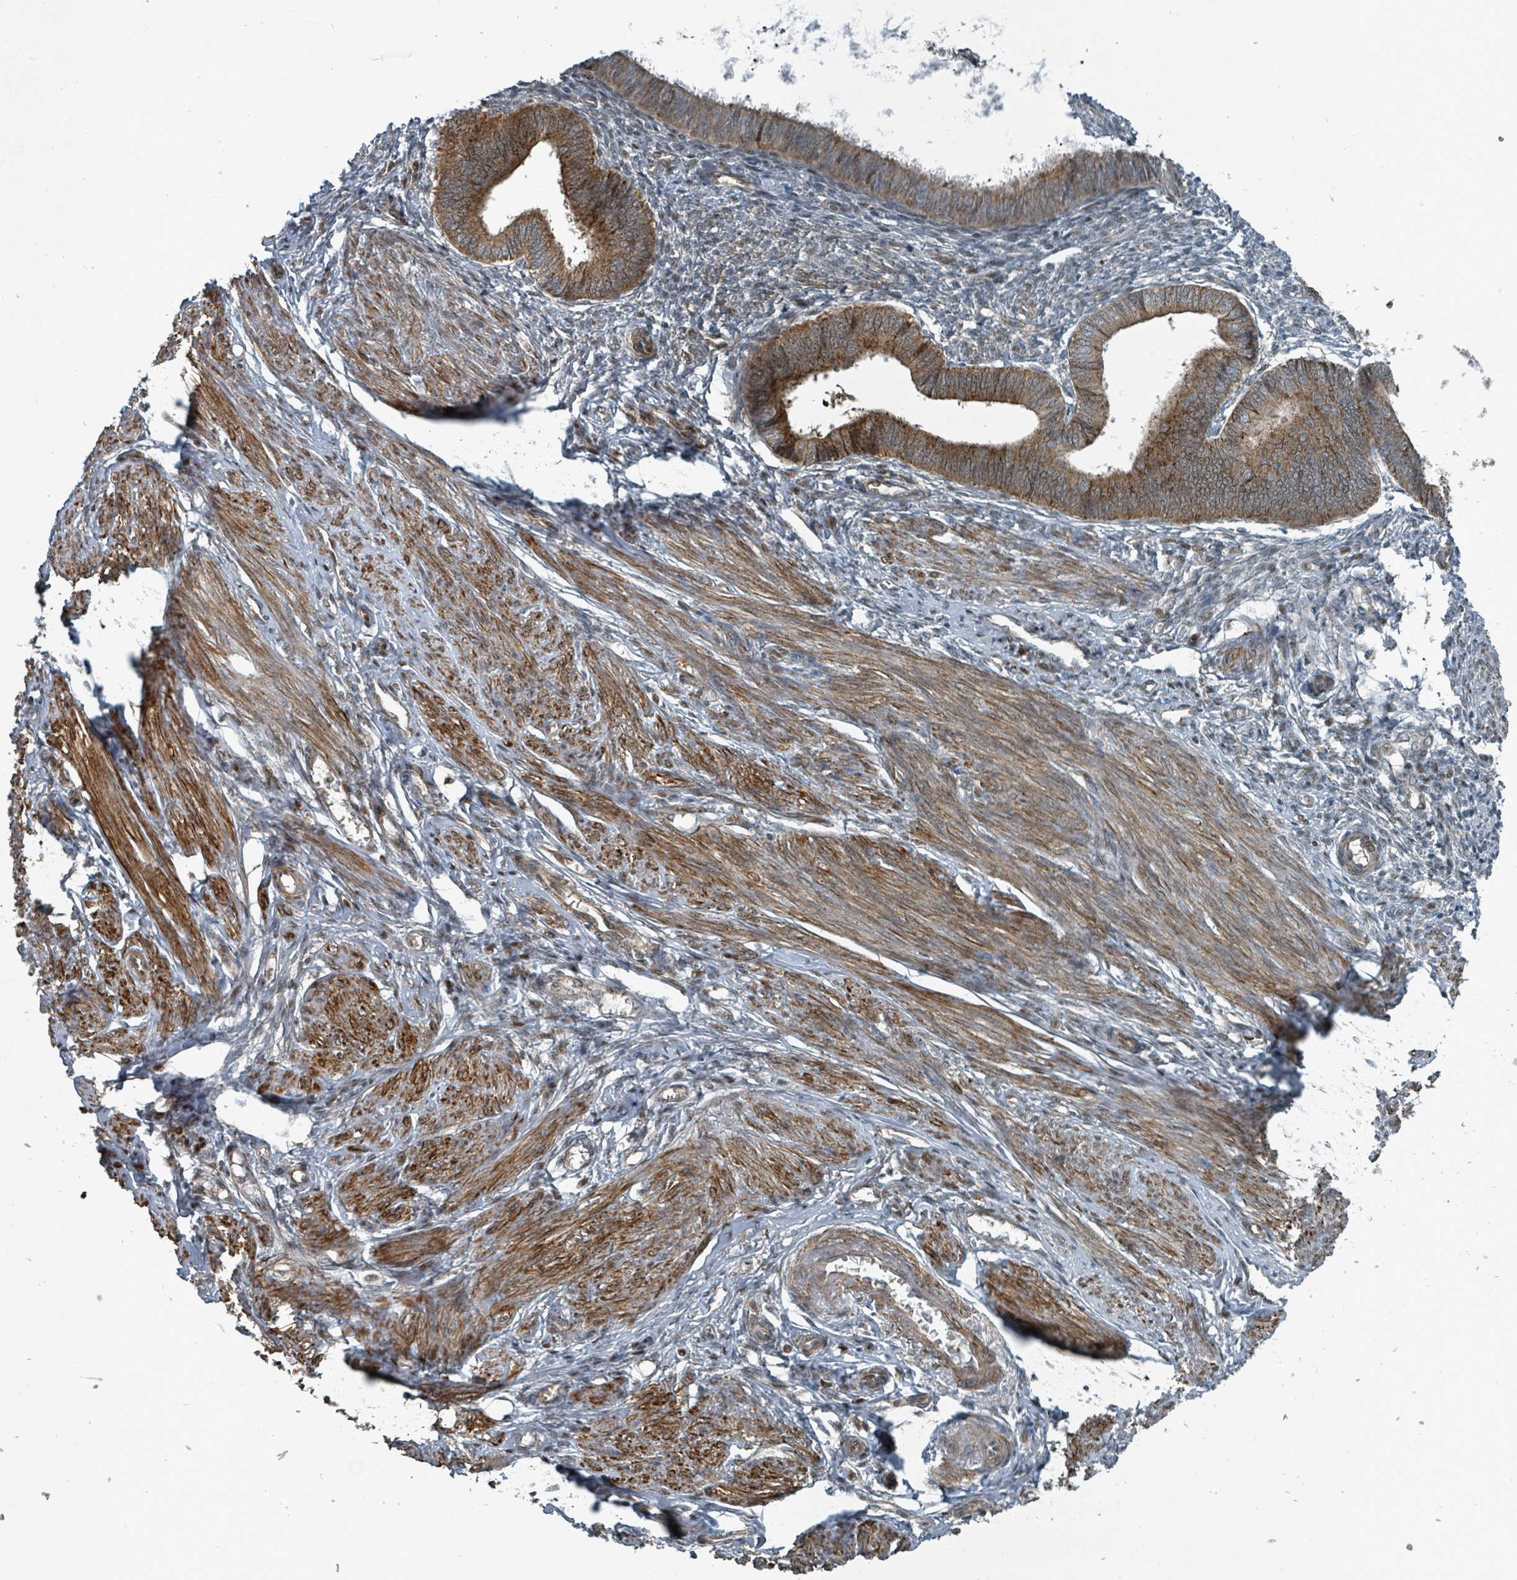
{"staining": {"intensity": "negative", "quantity": "none", "location": "none"}, "tissue": "endometrium", "cell_type": "Cells in endometrial stroma", "image_type": "normal", "snomed": [{"axis": "morphology", "description": "Normal tissue, NOS"}, {"axis": "topography", "description": "Endometrium"}], "caption": "High magnification brightfield microscopy of unremarkable endometrium stained with DAB (brown) and counterstained with hematoxylin (blue): cells in endometrial stroma show no significant positivity.", "gene": "RHPN2", "patient": {"sex": "female", "age": 46}}